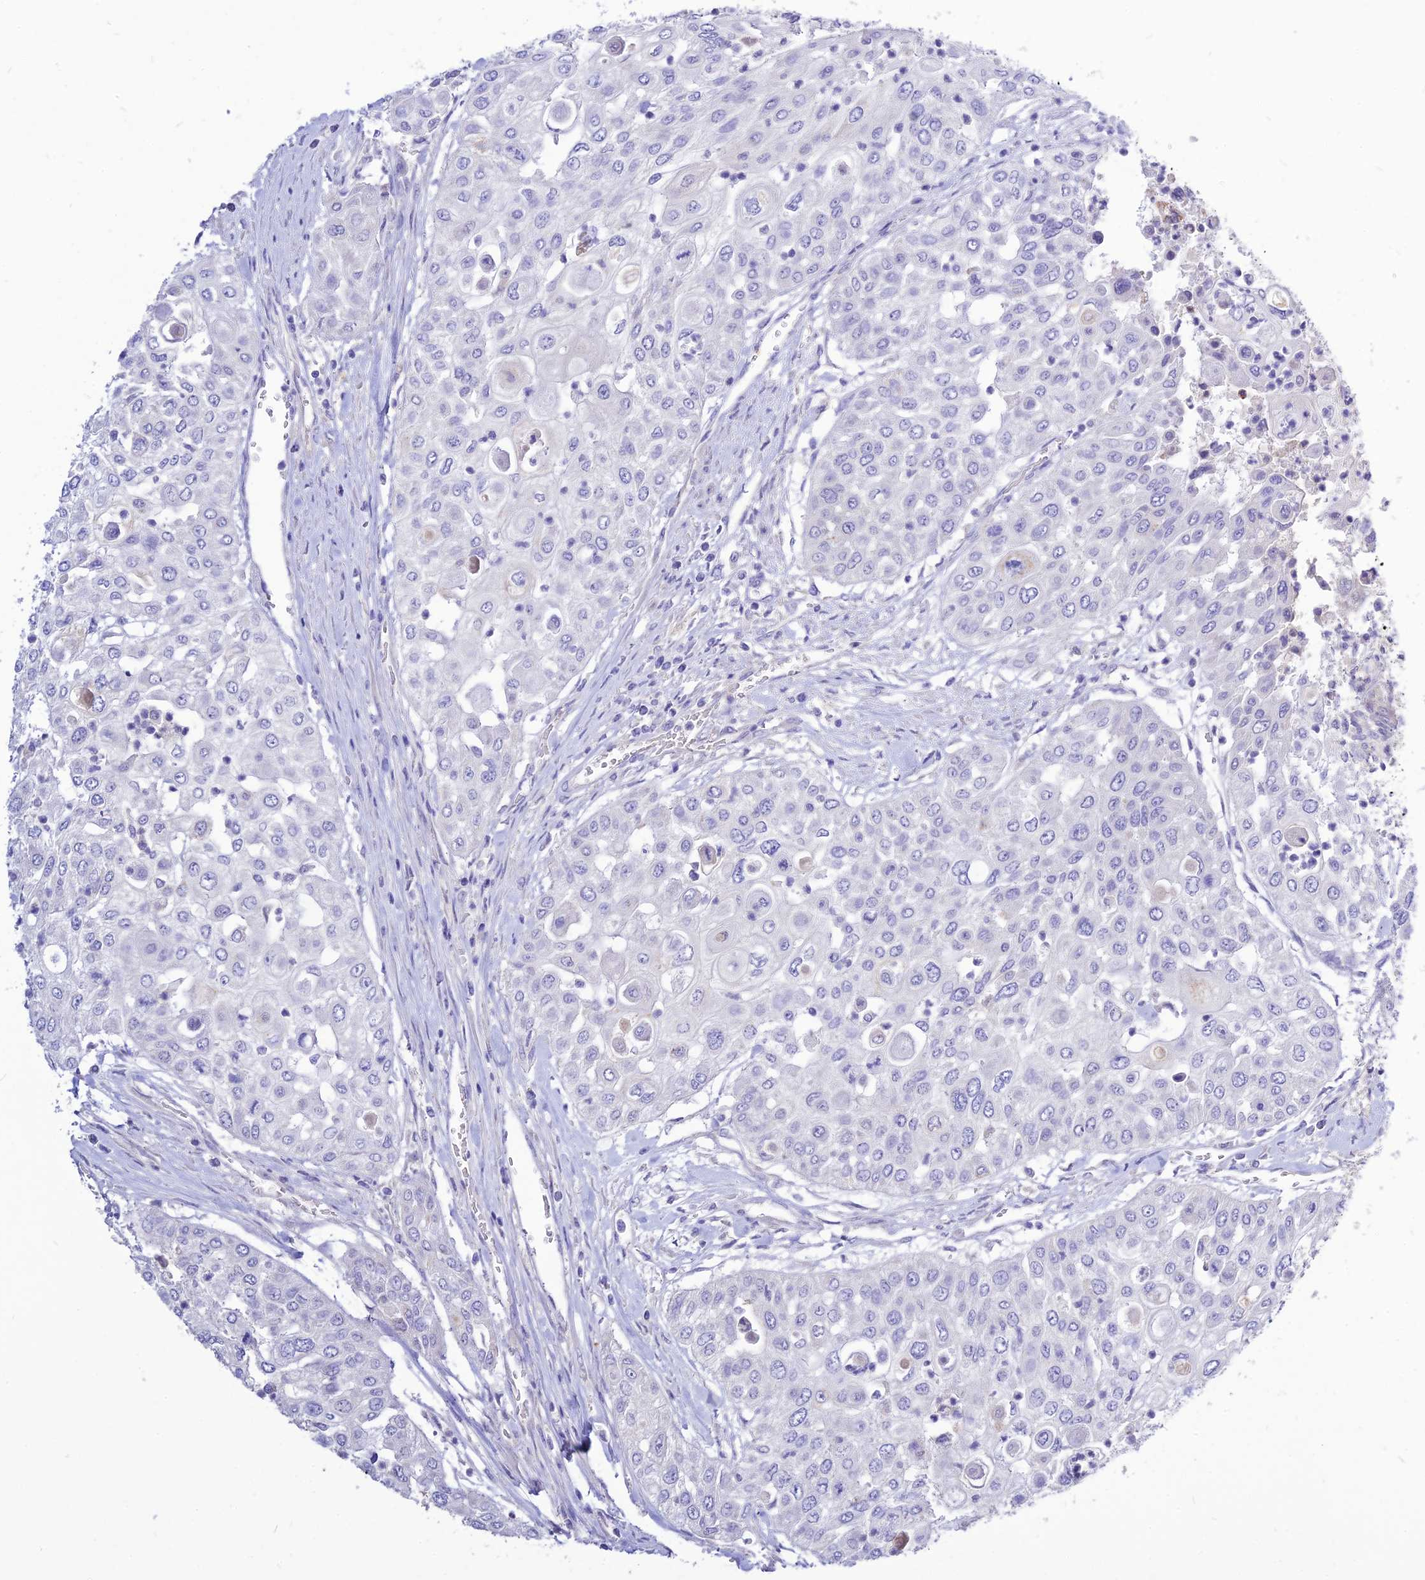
{"staining": {"intensity": "negative", "quantity": "none", "location": "none"}, "tissue": "urothelial cancer", "cell_type": "Tumor cells", "image_type": "cancer", "snomed": [{"axis": "morphology", "description": "Urothelial carcinoma, High grade"}, {"axis": "topography", "description": "Urinary bladder"}], "caption": "This histopathology image is of urothelial carcinoma (high-grade) stained with immunohistochemistry to label a protein in brown with the nuclei are counter-stained blue. There is no expression in tumor cells.", "gene": "CZIB", "patient": {"sex": "female", "age": 79}}